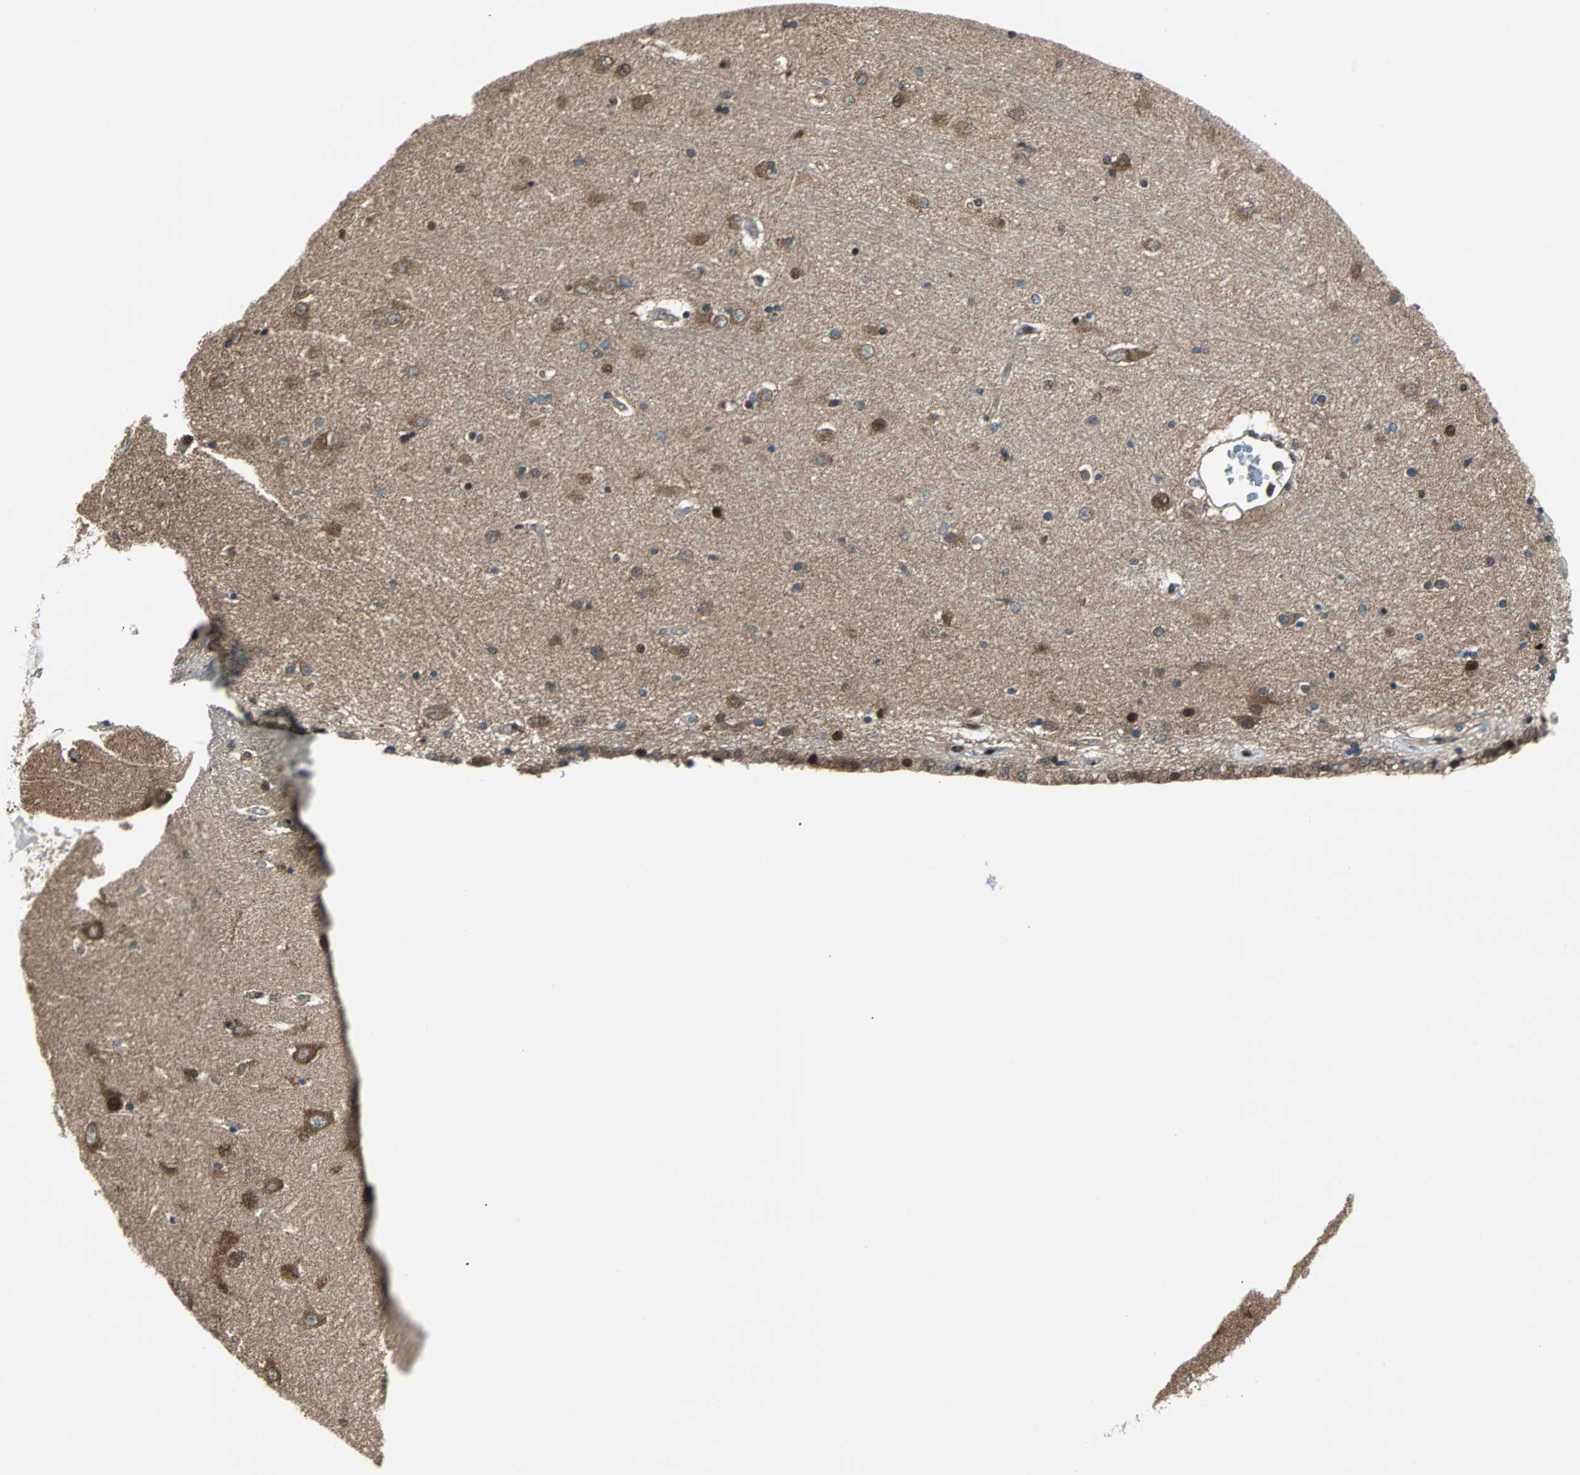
{"staining": {"intensity": "negative", "quantity": "none", "location": "none"}, "tissue": "hippocampus", "cell_type": "Glial cells", "image_type": "normal", "snomed": [{"axis": "morphology", "description": "Normal tissue, NOS"}, {"axis": "topography", "description": "Hippocampus"}], "caption": "Photomicrograph shows no significant protein positivity in glial cells of normal hippocampus. (DAB (3,3'-diaminobenzidine) immunohistochemistry visualized using brightfield microscopy, high magnification).", "gene": "VCP", "patient": {"sex": "female", "age": 54}}